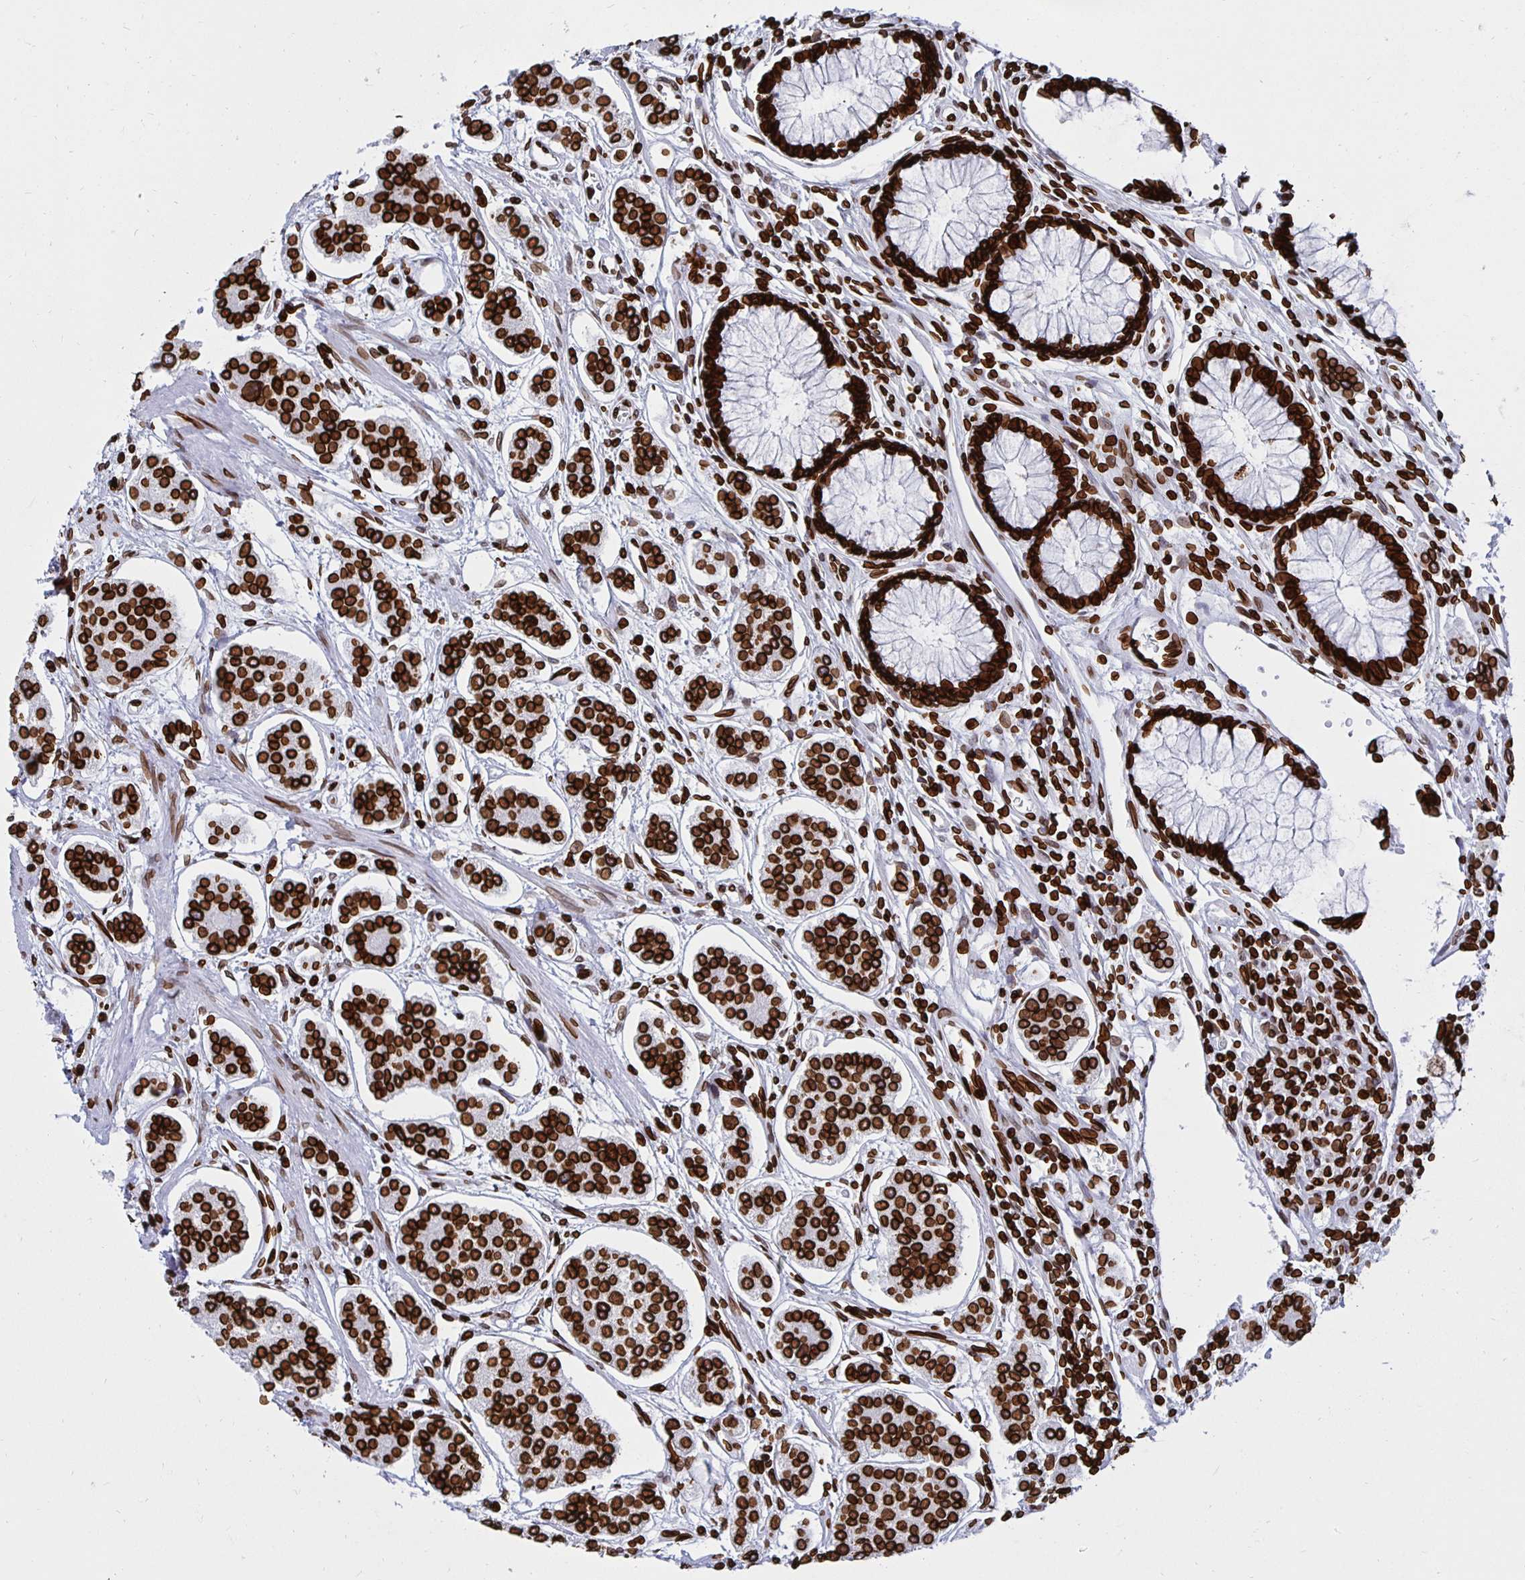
{"staining": {"intensity": "strong", "quantity": ">75%", "location": "cytoplasmic/membranous,nuclear"}, "tissue": "carcinoid", "cell_type": "Tumor cells", "image_type": "cancer", "snomed": [{"axis": "morphology", "description": "Carcinoid, malignant, NOS"}, {"axis": "topography", "description": "Small intestine"}], "caption": "Immunohistochemical staining of human carcinoid exhibits high levels of strong cytoplasmic/membranous and nuclear positivity in about >75% of tumor cells.", "gene": "LMNB1", "patient": {"sex": "female", "age": 65}}